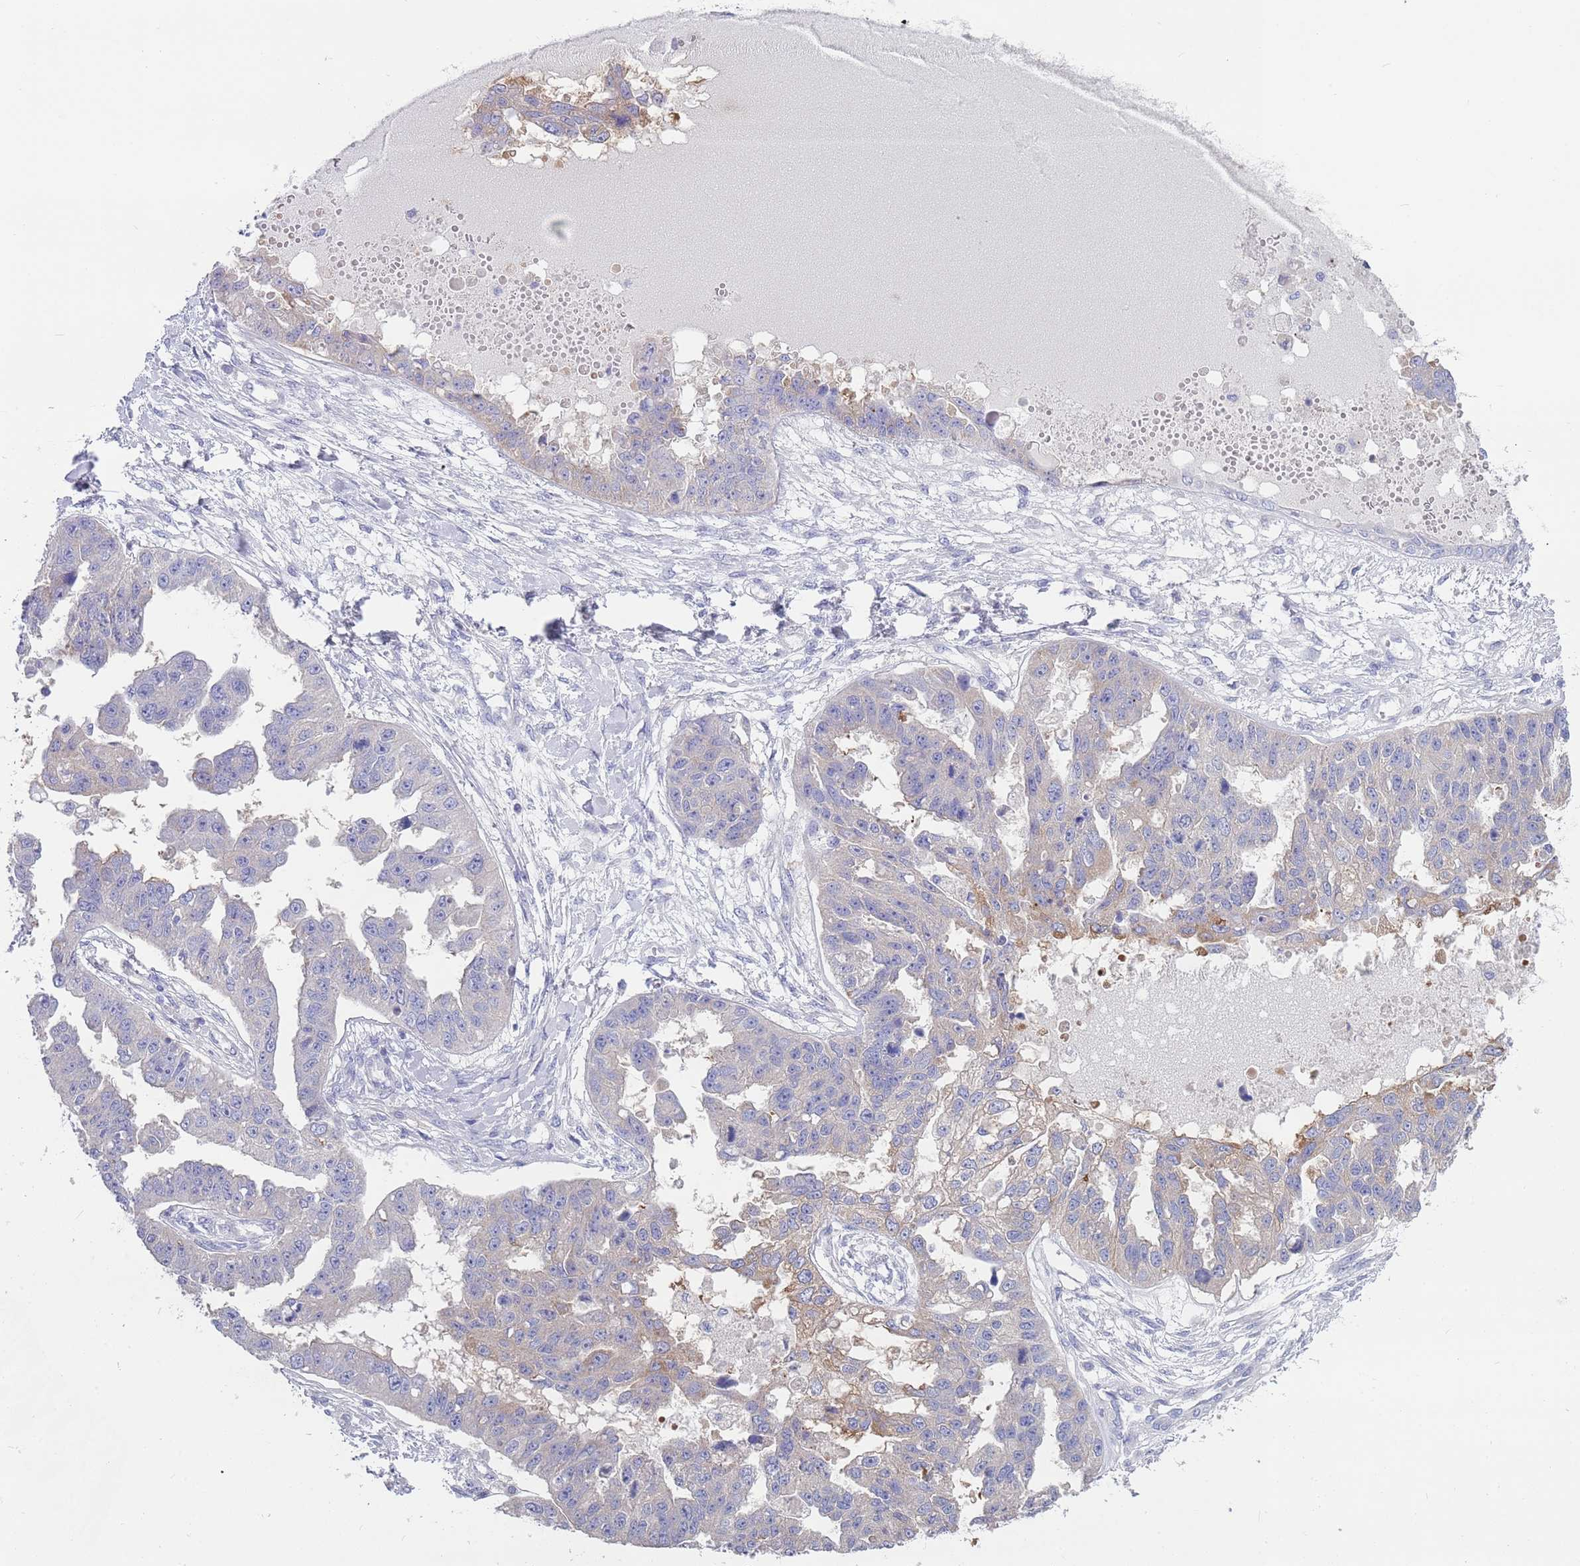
{"staining": {"intensity": "negative", "quantity": "none", "location": "none"}, "tissue": "ovarian cancer", "cell_type": "Tumor cells", "image_type": "cancer", "snomed": [{"axis": "morphology", "description": "Cystadenocarcinoma, serous, NOS"}, {"axis": "topography", "description": "Ovary"}], "caption": "Ovarian cancer (serous cystadenocarcinoma) was stained to show a protein in brown. There is no significant expression in tumor cells.", "gene": "TYW1", "patient": {"sex": "female", "age": 58}}